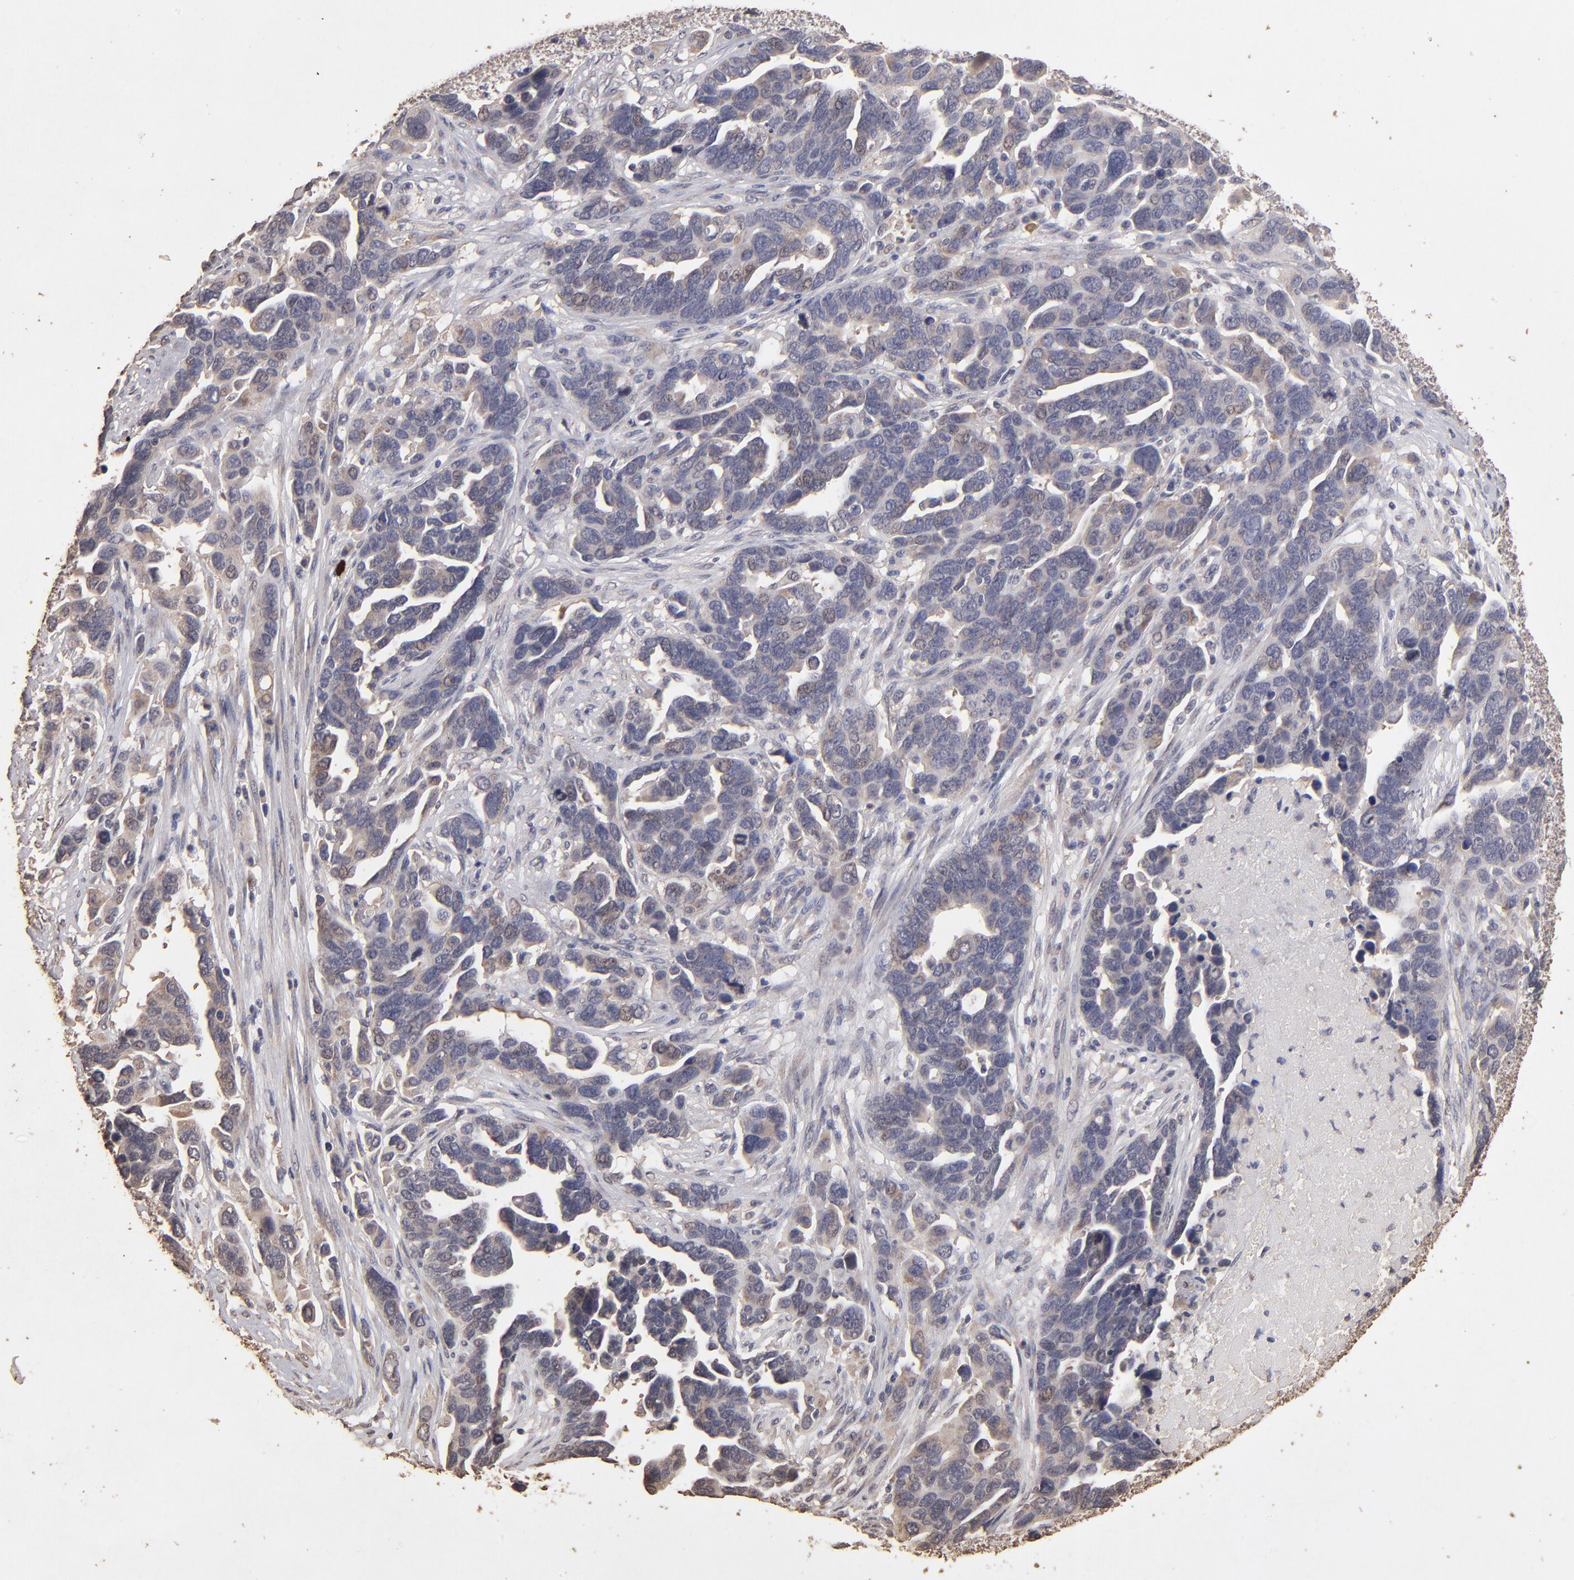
{"staining": {"intensity": "moderate", "quantity": "25%-75%", "location": "cytoplasmic/membranous"}, "tissue": "ovarian cancer", "cell_type": "Tumor cells", "image_type": "cancer", "snomed": [{"axis": "morphology", "description": "Cystadenocarcinoma, serous, NOS"}, {"axis": "topography", "description": "Ovary"}], "caption": "Approximately 25%-75% of tumor cells in ovarian cancer reveal moderate cytoplasmic/membranous protein positivity as visualized by brown immunohistochemical staining.", "gene": "OPHN1", "patient": {"sex": "female", "age": 54}}